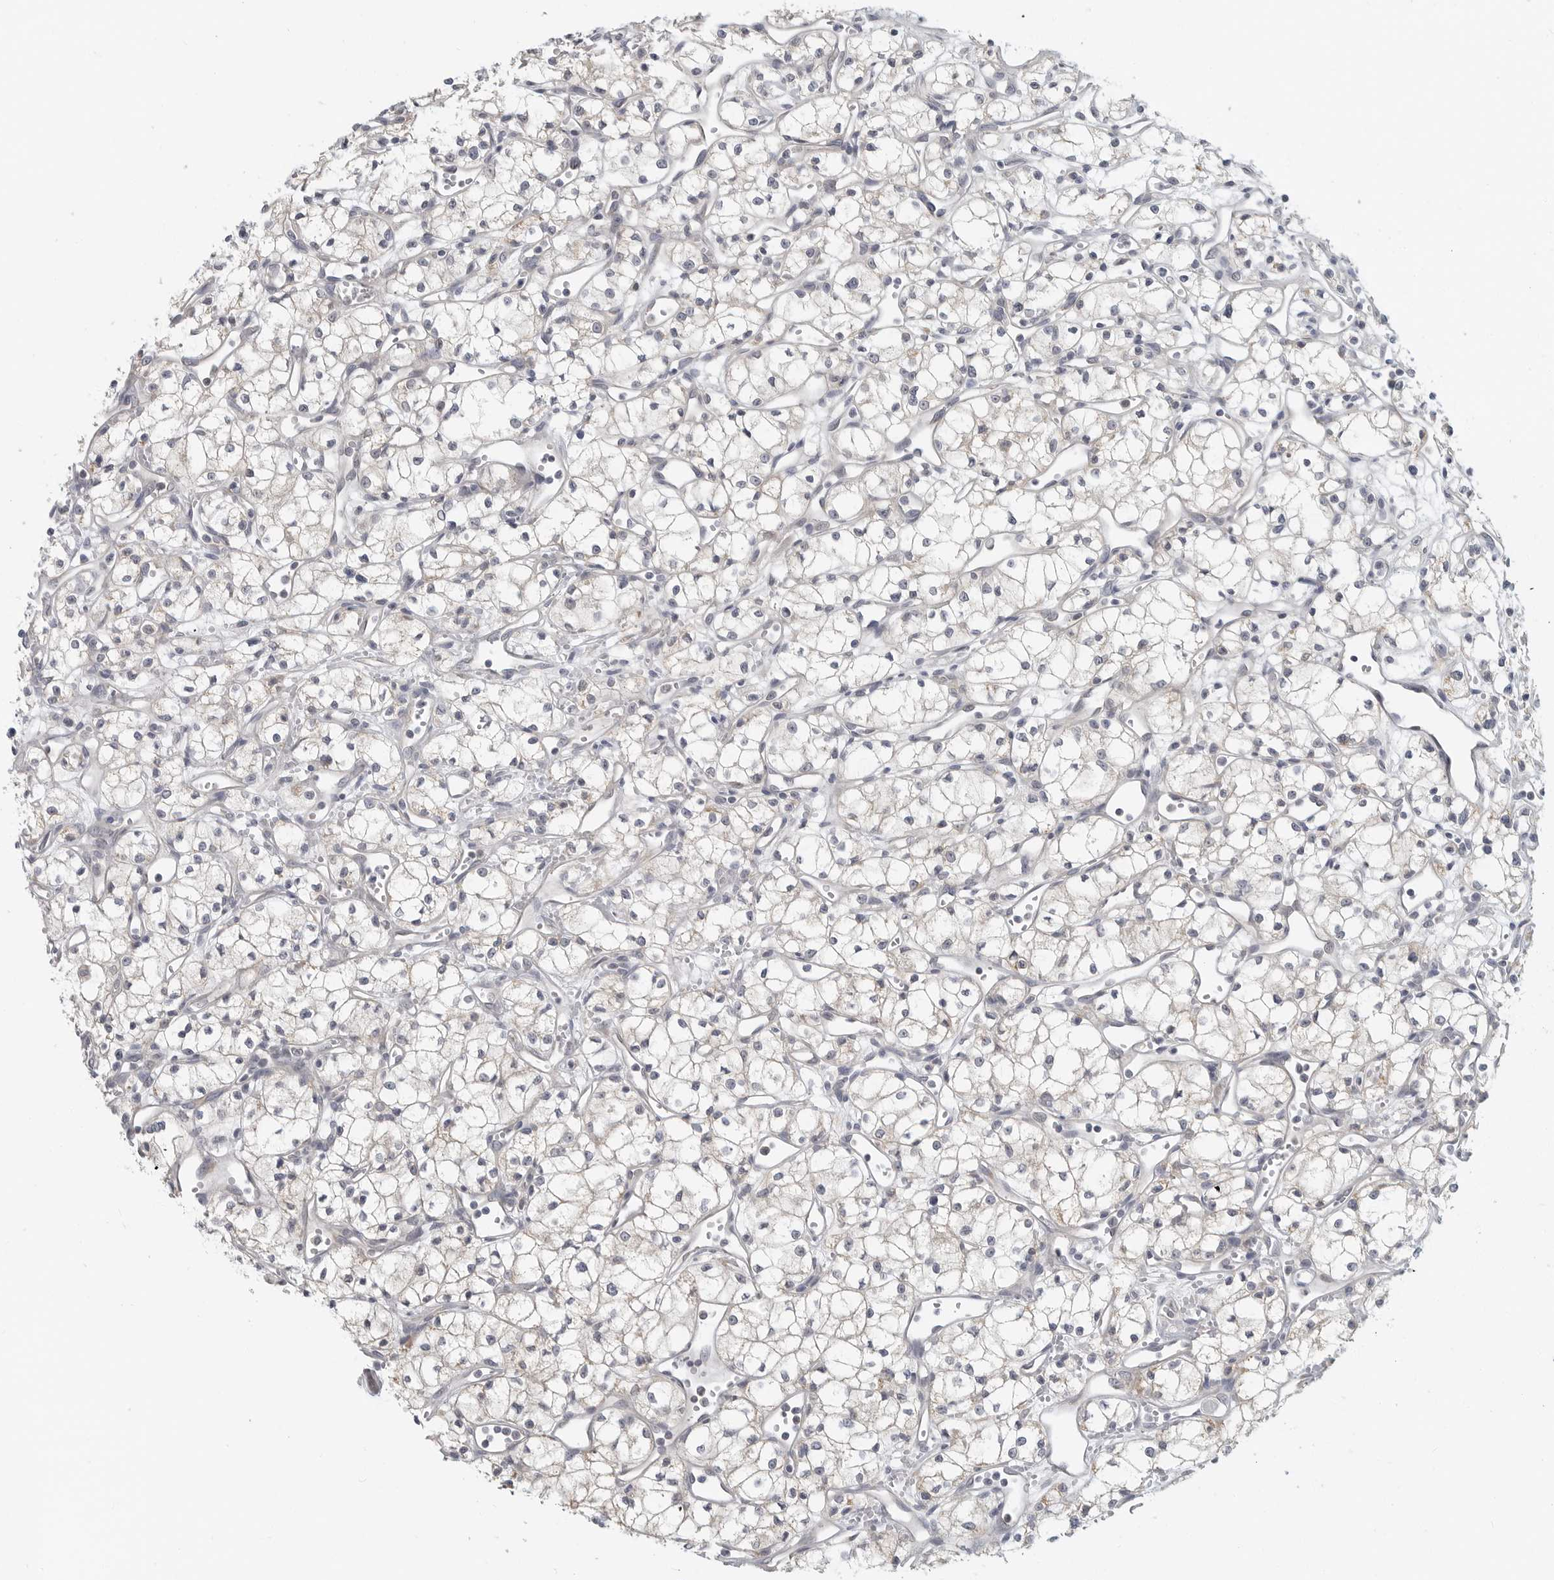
{"staining": {"intensity": "negative", "quantity": "none", "location": "none"}, "tissue": "renal cancer", "cell_type": "Tumor cells", "image_type": "cancer", "snomed": [{"axis": "morphology", "description": "Adenocarcinoma, NOS"}, {"axis": "topography", "description": "Kidney"}], "caption": "DAB immunohistochemical staining of human renal cancer (adenocarcinoma) reveals no significant staining in tumor cells.", "gene": "IL12RB2", "patient": {"sex": "male", "age": 59}}